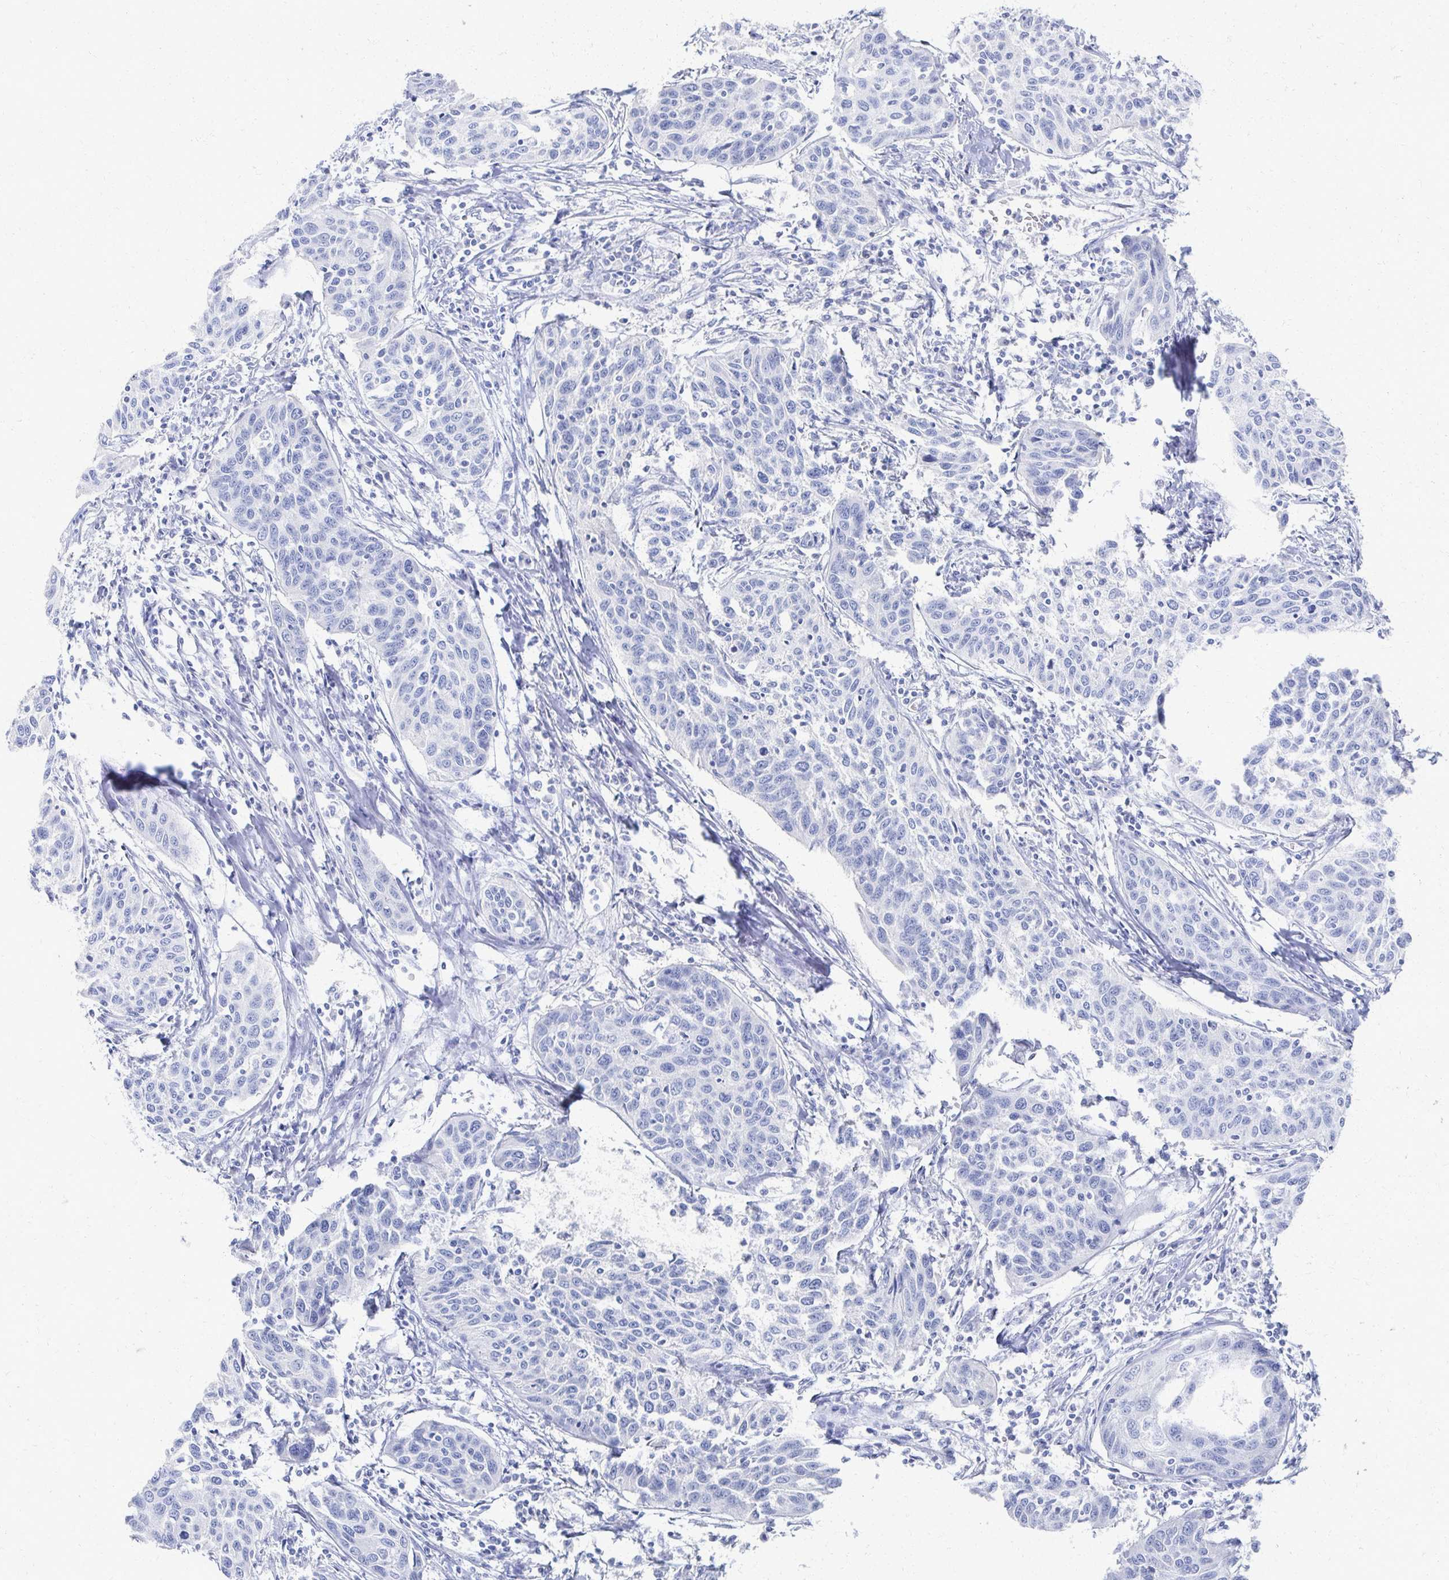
{"staining": {"intensity": "negative", "quantity": "none", "location": "none"}, "tissue": "cervical cancer", "cell_type": "Tumor cells", "image_type": "cancer", "snomed": [{"axis": "morphology", "description": "Squamous cell carcinoma, NOS"}, {"axis": "topography", "description": "Cervix"}], "caption": "IHC histopathology image of neoplastic tissue: cervical cancer (squamous cell carcinoma) stained with DAB displays no significant protein expression in tumor cells.", "gene": "PRR20A", "patient": {"sex": "female", "age": 31}}